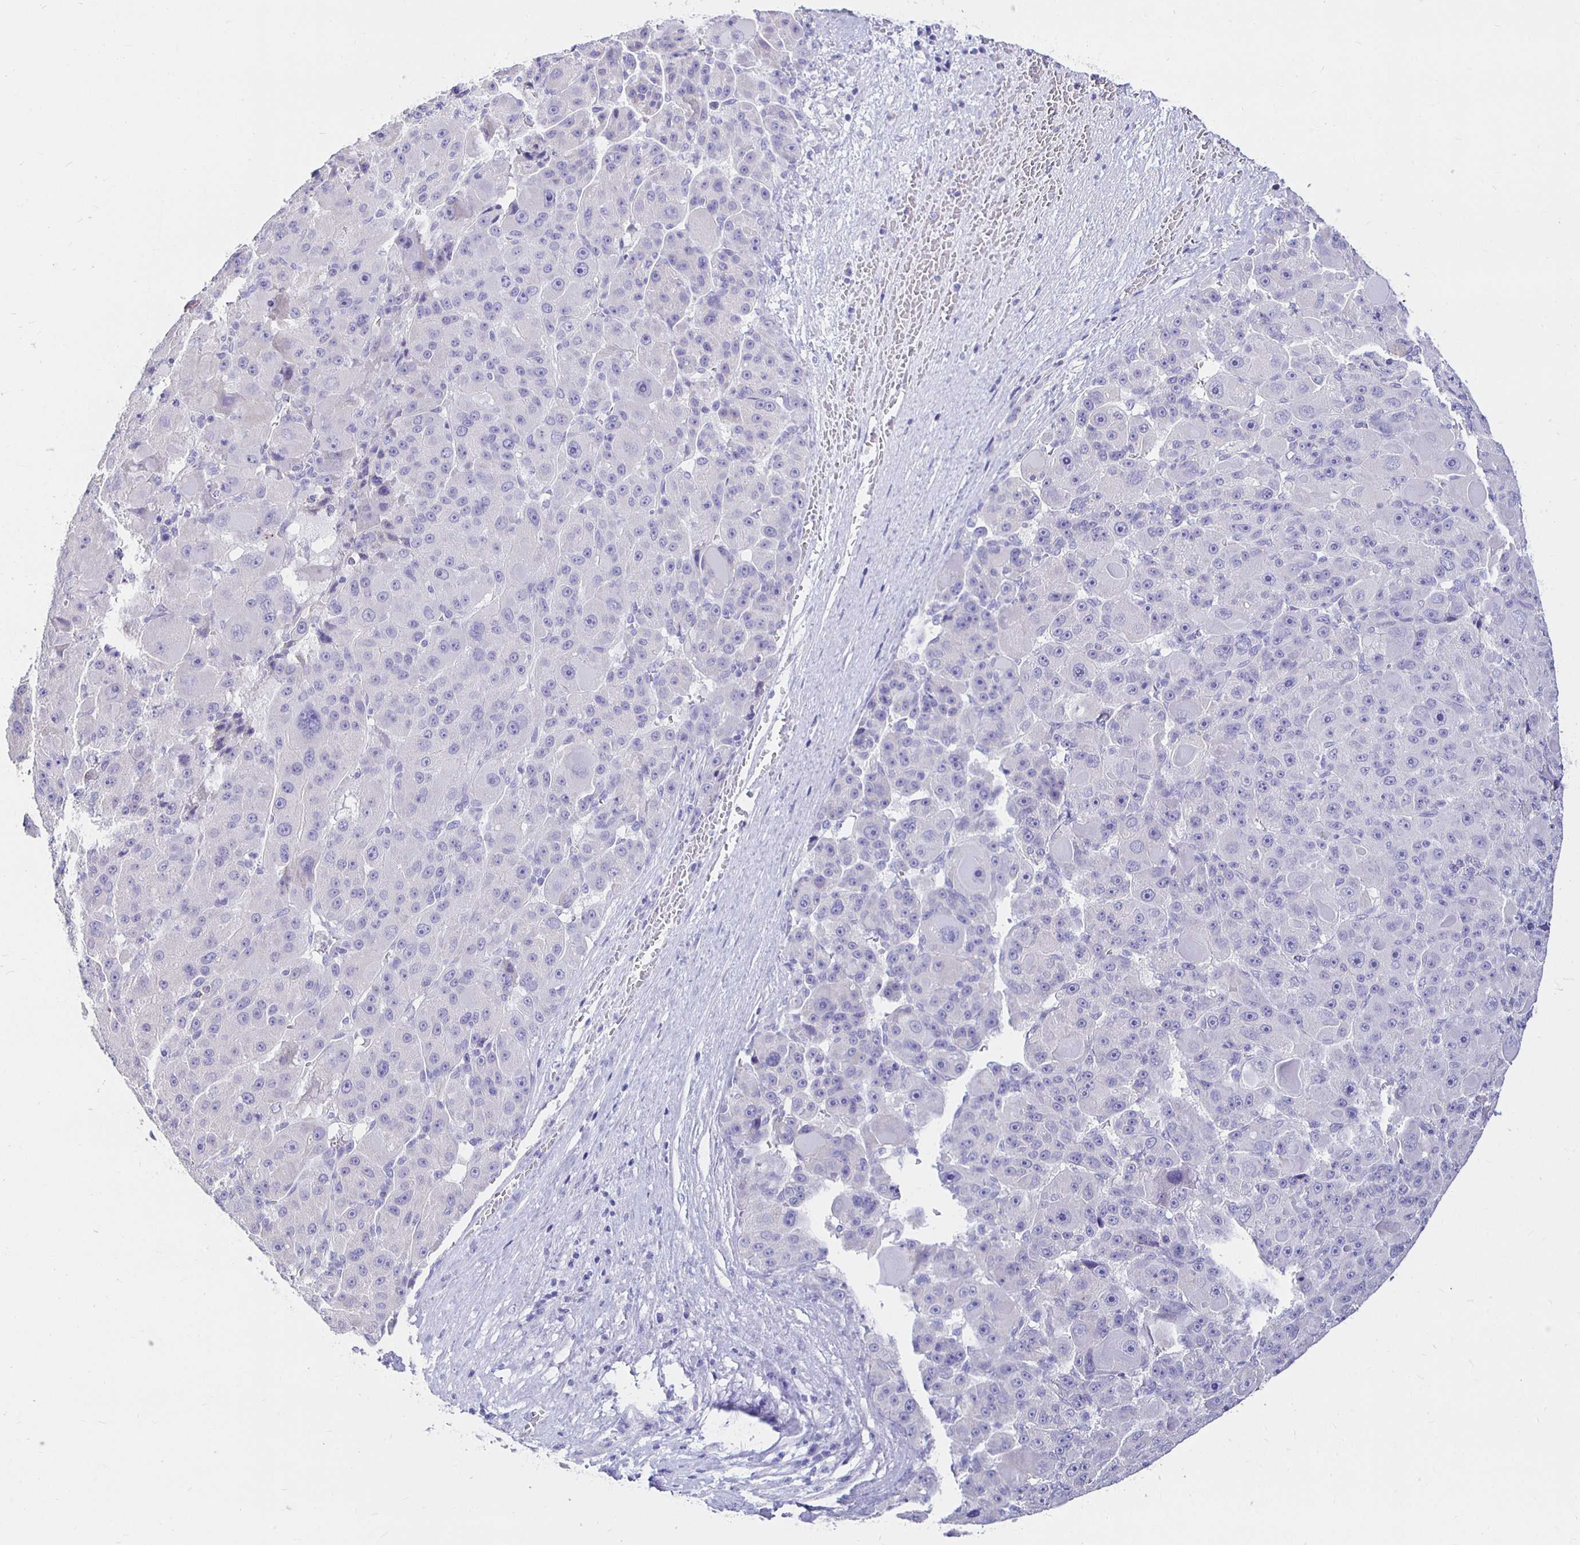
{"staining": {"intensity": "negative", "quantity": "none", "location": "none"}, "tissue": "liver cancer", "cell_type": "Tumor cells", "image_type": "cancer", "snomed": [{"axis": "morphology", "description": "Carcinoma, Hepatocellular, NOS"}, {"axis": "topography", "description": "Liver"}], "caption": "High magnification brightfield microscopy of liver cancer (hepatocellular carcinoma) stained with DAB (3,3'-diaminobenzidine) (brown) and counterstained with hematoxylin (blue): tumor cells show no significant positivity. Nuclei are stained in blue.", "gene": "UMOD", "patient": {"sex": "male", "age": 76}}